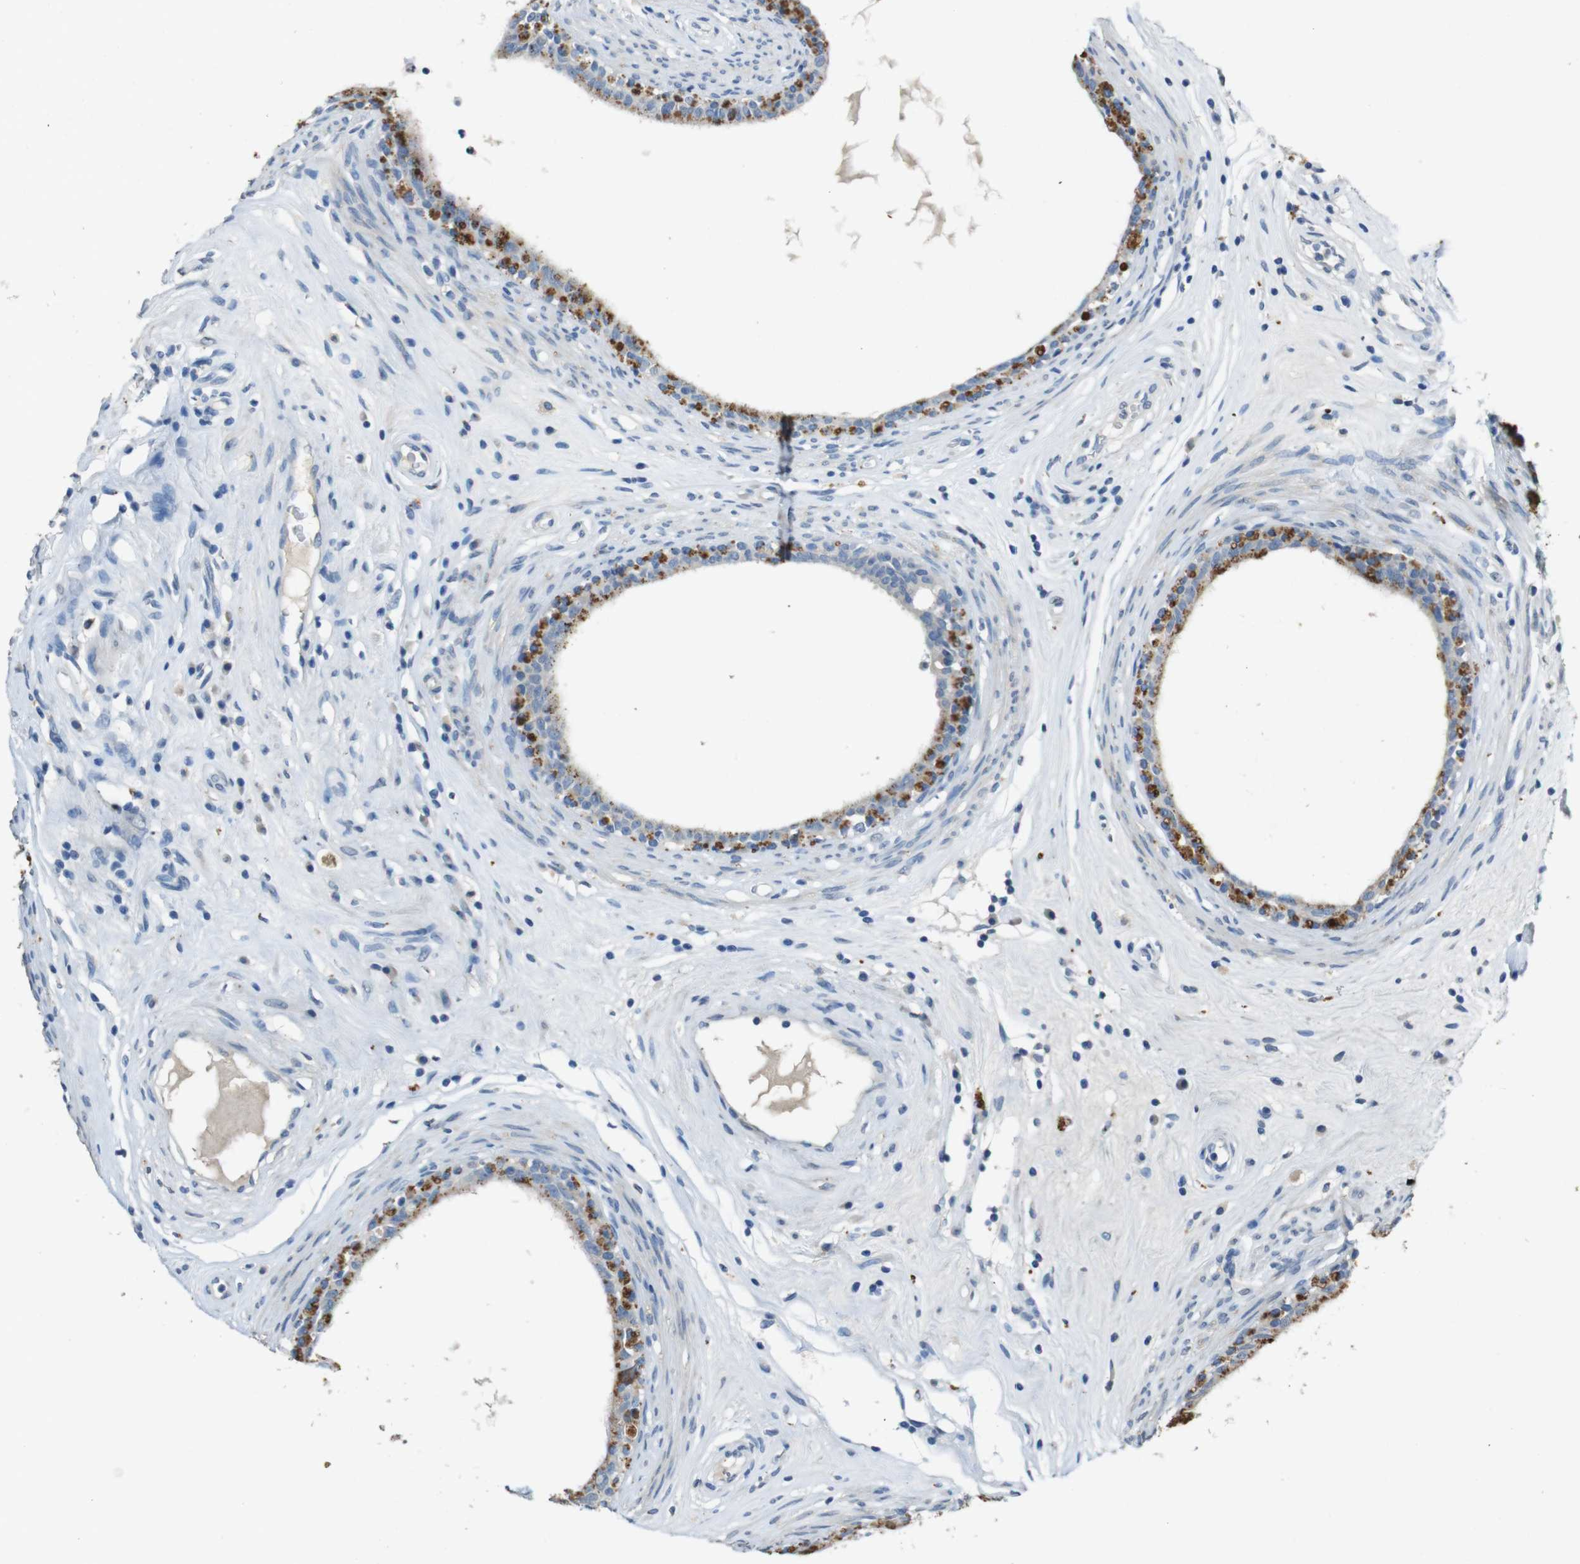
{"staining": {"intensity": "strong", "quantity": ">75%", "location": "cytoplasmic/membranous"}, "tissue": "epididymis", "cell_type": "Glandular cells", "image_type": "normal", "snomed": [{"axis": "morphology", "description": "Normal tissue, NOS"}, {"axis": "topography", "description": "Epididymis"}], "caption": "High-magnification brightfield microscopy of unremarkable epididymis stained with DAB (3,3'-diaminobenzidine) (brown) and counterstained with hematoxylin (blue). glandular cells exhibit strong cytoplasmic/membranous staining is appreciated in approximately>75% of cells.", "gene": "STBD1", "patient": {"sex": "male", "age": 31}}